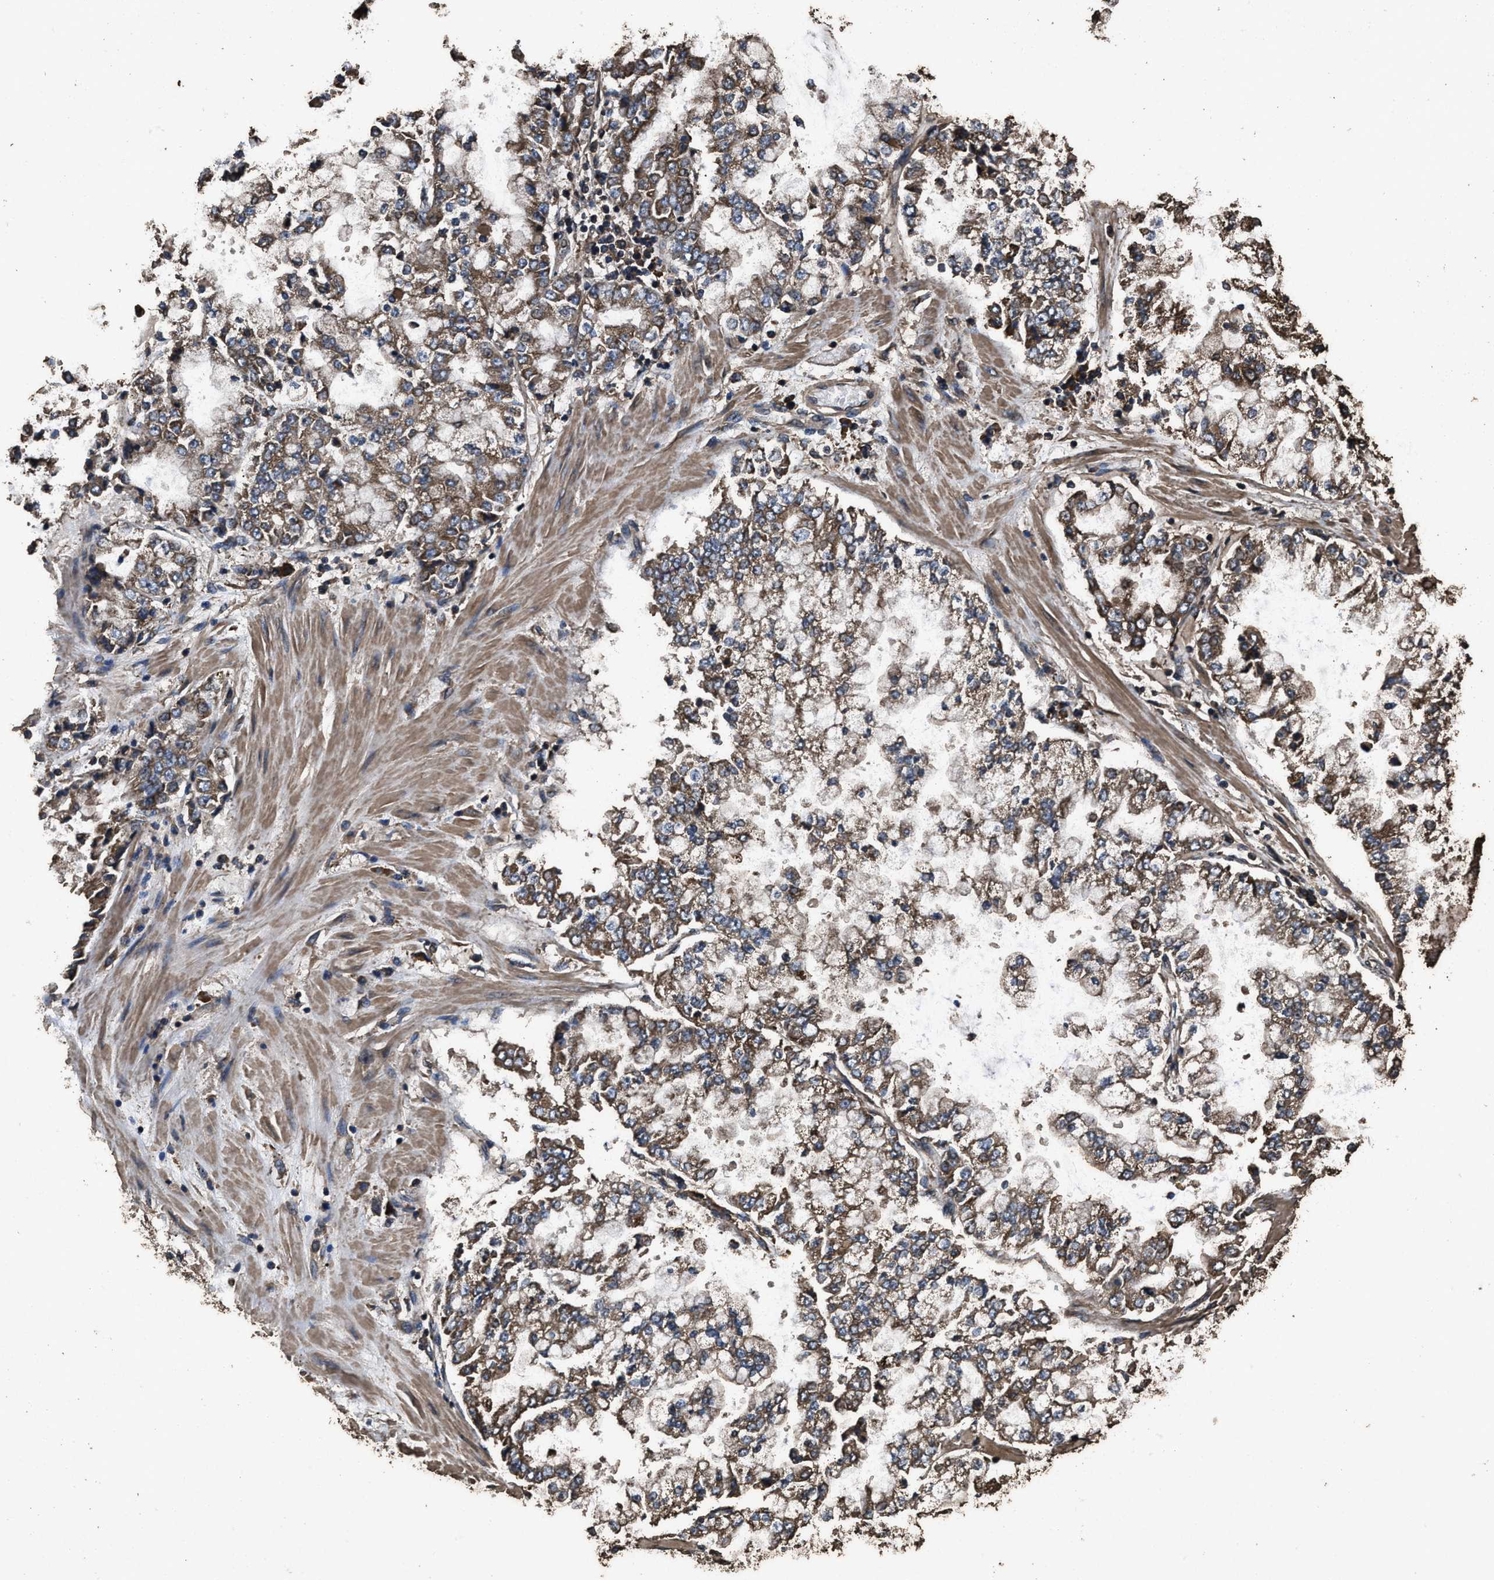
{"staining": {"intensity": "moderate", "quantity": ">75%", "location": "cytoplasmic/membranous"}, "tissue": "stomach cancer", "cell_type": "Tumor cells", "image_type": "cancer", "snomed": [{"axis": "morphology", "description": "Adenocarcinoma, NOS"}, {"axis": "topography", "description": "Stomach"}], "caption": "Tumor cells demonstrate medium levels of moderate cytoplasmic/membranous expression in approximately >75% of cells in human stomach adenocarcinoma.", "gene": "ZMYND19", "patient": {"sex": "male", "age": 76}}